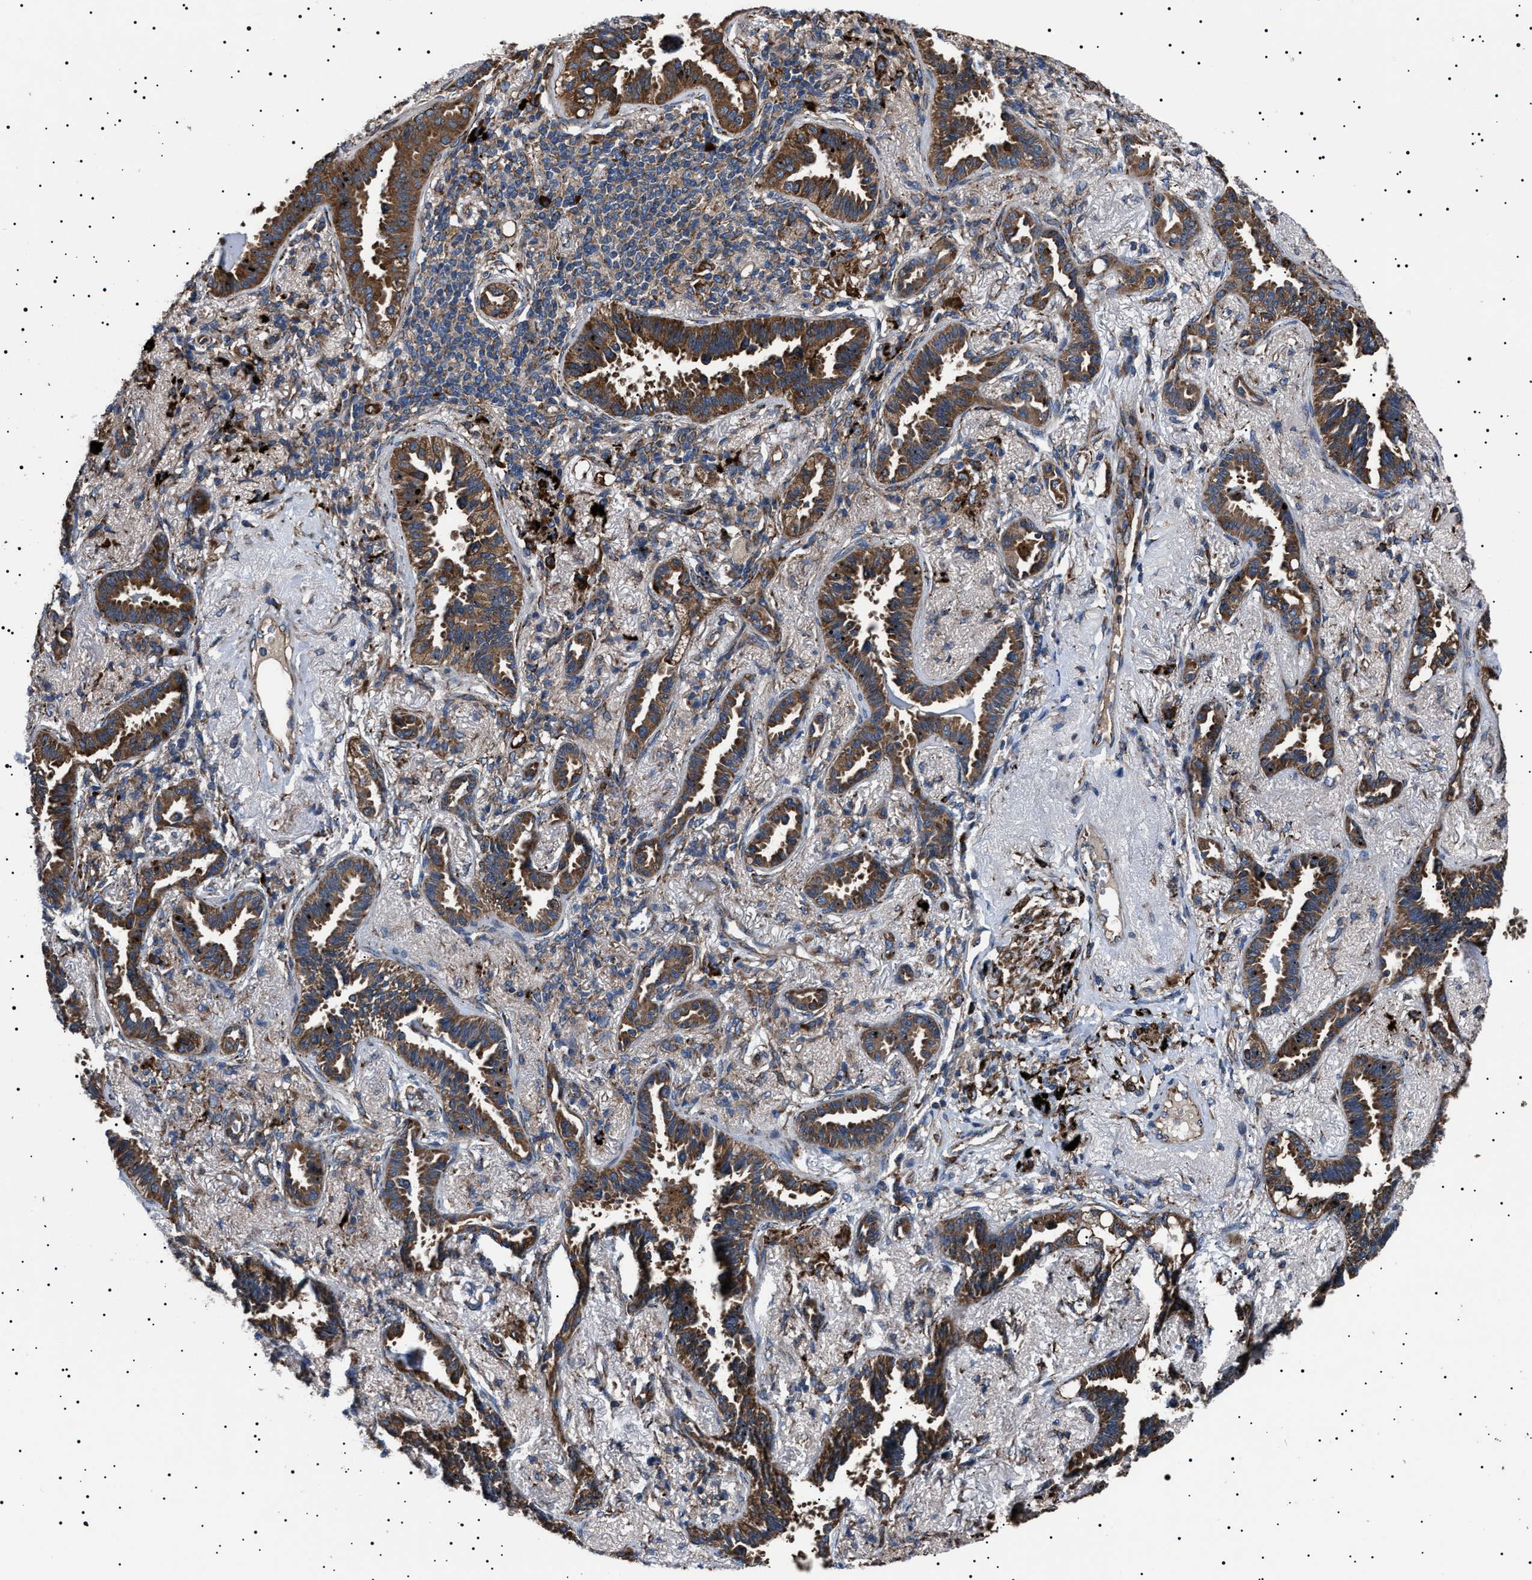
{"staining": {"intensity": "moderate", "quantity": ">75%", "location": "cytoplasmic/membranous"}, "tissue": "lung cancer", "cell_type": "Tumor cells", "image_type": "cancer", "snomed": [{"axis": "morphology", "description": "Adenocarcinoma, NOS"}, {"axis": "topography", "description": "Lung"}], "caption": "High-magnification brightfield microscopy of lung cancer (adenocarcinoma) stained with DAB (brown) and counterstained with hematoxylin (blue). tumor cells exhibit moderate cytoplasmic/membranous positivity is seen in about>75% of cells.", "gene": "TOP1MT", "patient": {"sex": "male", "age": 59}}